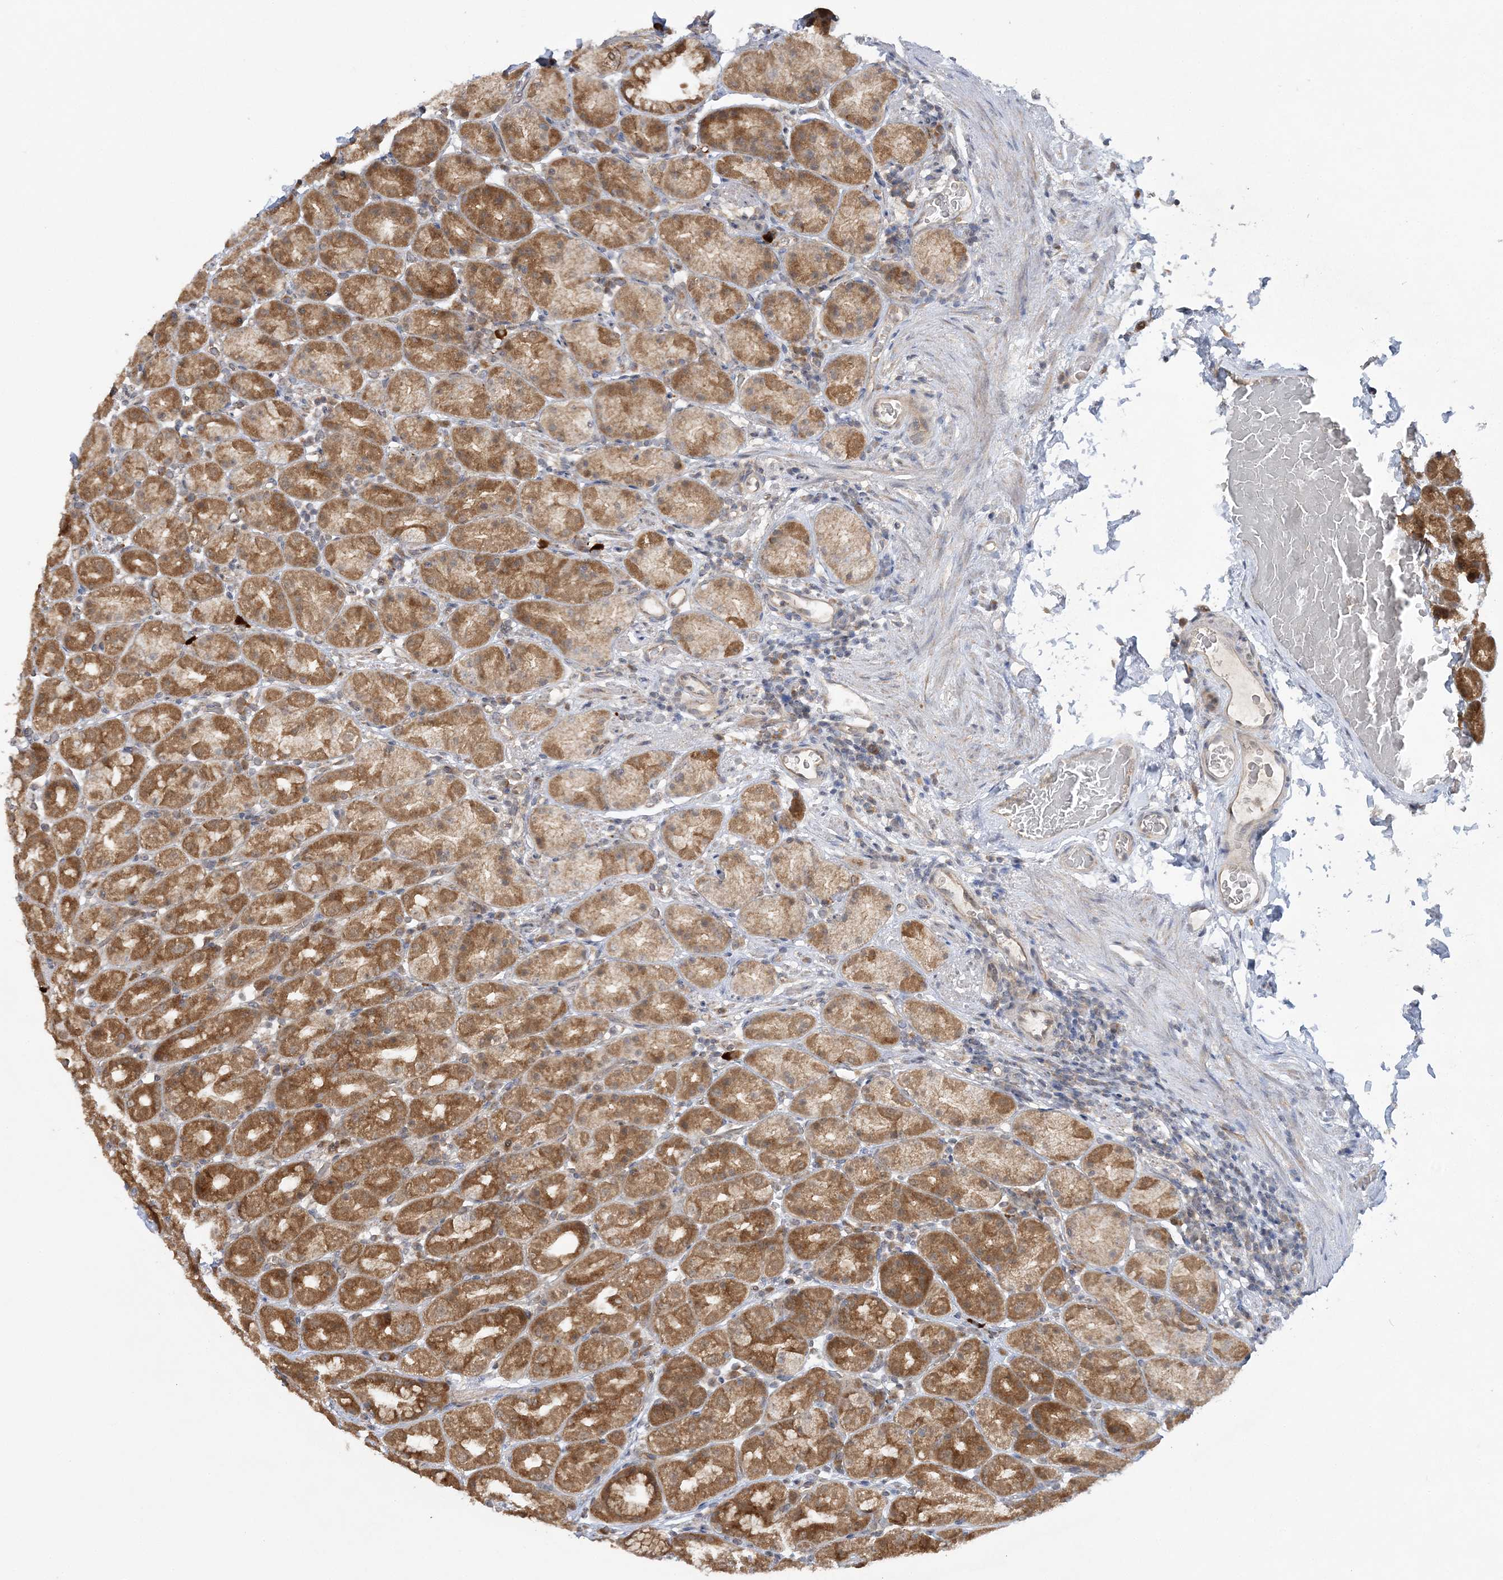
{"staining": {"intensity": "strong", "quantity": ">75%", "location": "cytoplasmic/membranous"}, "tissue": "stomach", "cell_type": "Glandular cells", "image_type": "normal", "snomed": [{"axis": "morphology", "description": "Normal tissue, NOS"}, {"axis": "topography", "description": "Stomach, upper"}], "caption": "A brown stain labels strong cytoplasmic/membranous expression of a protein in glandular cells of benign stomach.", "gene": "MMADHC", "patient": {"sex": "male", "age": 68}}